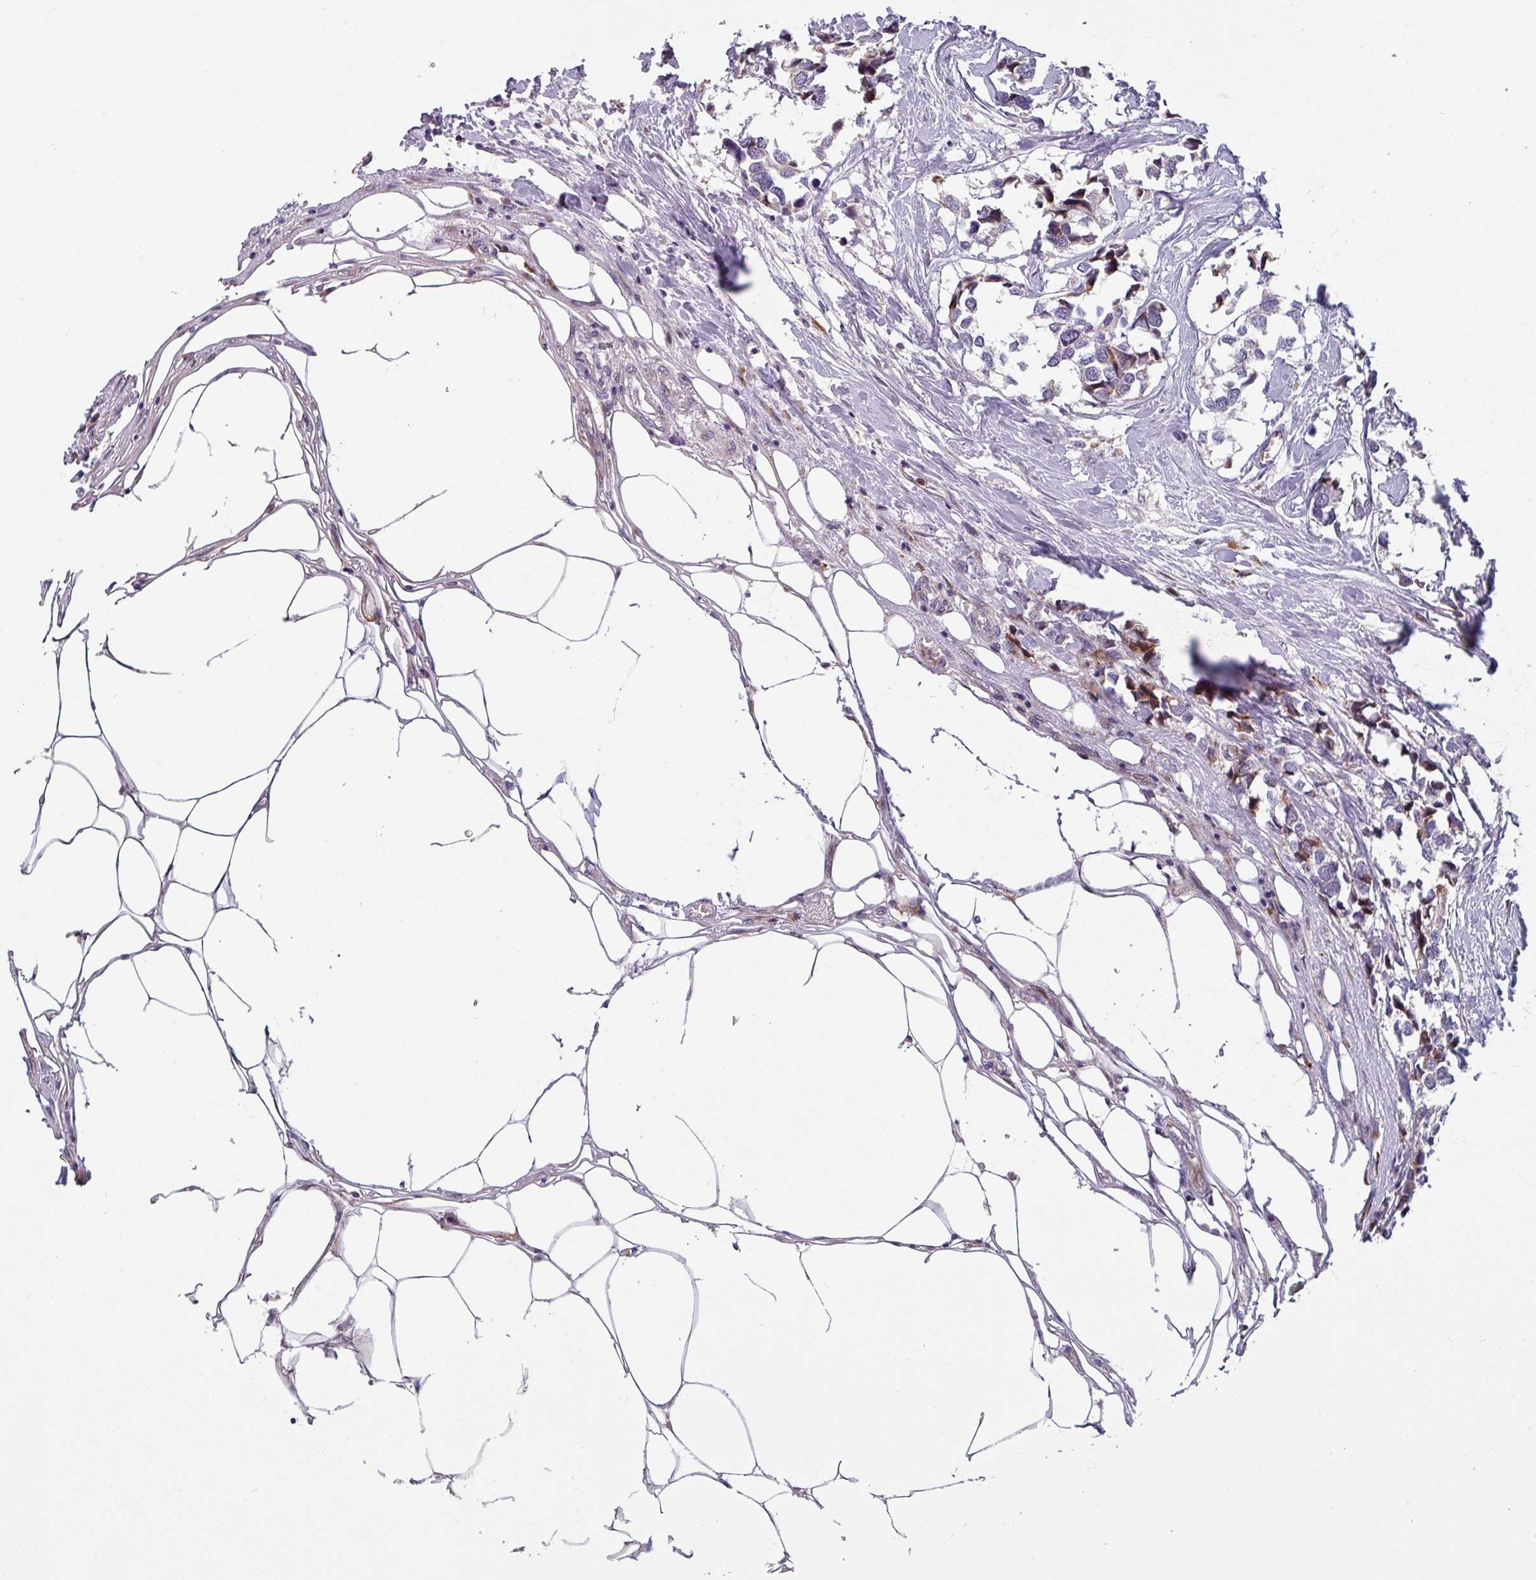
{"staining": {"intensity": "strong", "quantity": "<25%", "location": "cytoplasmic/membranous"}, "tissue": "breast cancer", "cell_type": "Tumor cells", "image_type": "cancer", "snomed": [{"axis": "morphology", "description": "Duct carcinoma"}, {"axis": "topography", "description": "Breast"}], "caption": "Immunohistochemical staining of breast cancer (infiltrating ductal carcinoma) exhibits strong cytoplasmic/membranous protein expression in about <25% of tumor cells. The staining was performed using DAB (3,3'-diaminobenzidine) to visualize the protein expression in brown, while the nuclei were stained in blue with hematoxylin (Magnification: 20x).", "gene": "KLHL3", "patient": {"sex": "female", "age": 83}}